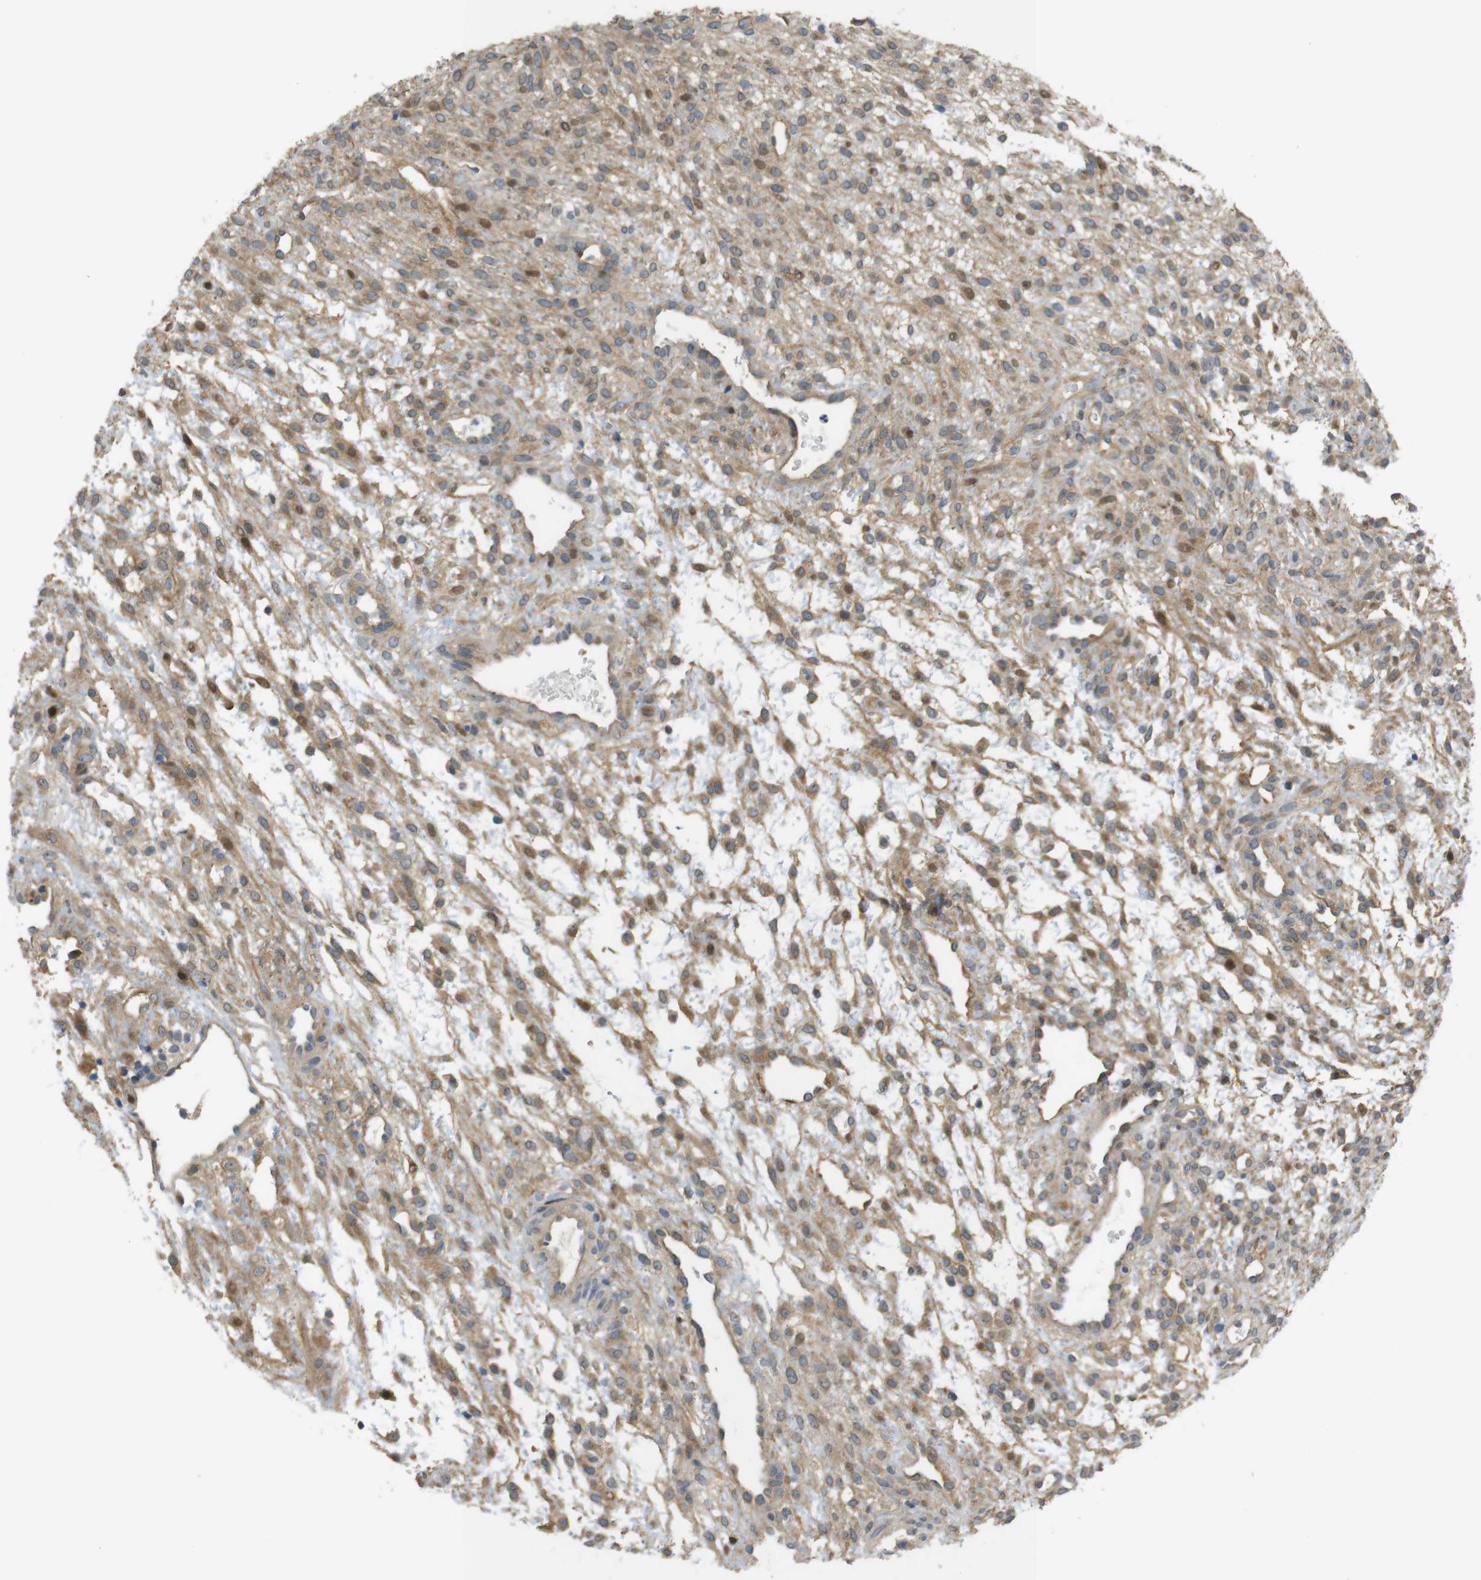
{"staining": {"intensity": "moderate", "quantity": "25%-75%", "location": "cytoplasmic/membranous"}, "tissue": "ovary", "cell_type": "Ovarian stroma cells", "image_type": "normal", "snomed": [{"axis": "morphology", "description": "Normal tissue, NOS"}, {"axis": "morphology", "description": "Cyst, NOS"}, {"axis": "topography", "description": "Ovary"}], "caption": "Benign ovary demonstrates moderate cytoplasmic/membranous staining in about 25%-75% of ovarian stroma cells, visualized by immunohistochemistry.", "gene": "TSPAN9", "patient": {"sex": "female", "age": 18}}